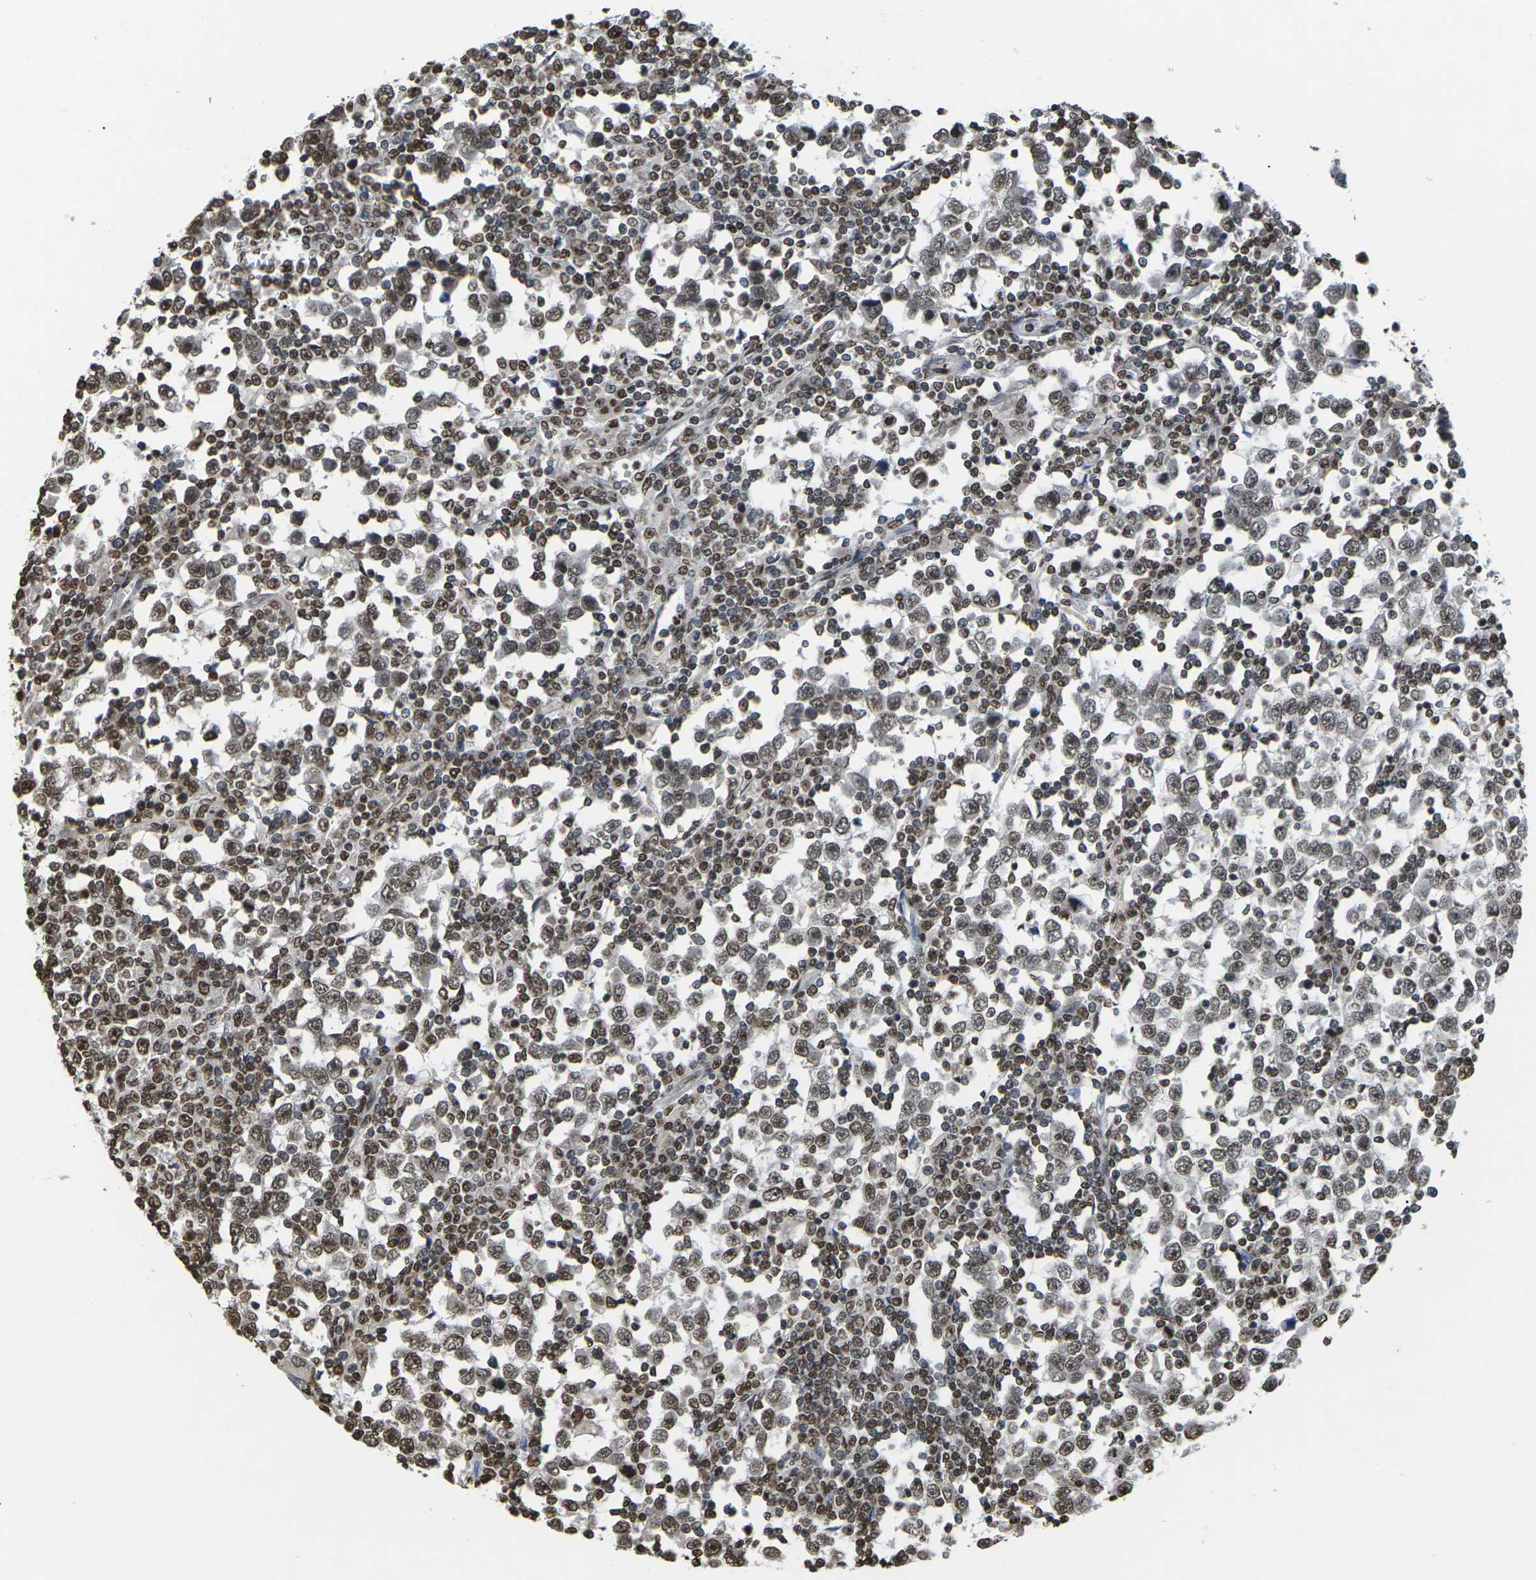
{"staining": {"intensity": "moderate", "quantity": ">75%", "location": "nuclear"}, "tissue": "testis cancer", "cell_type": "Tumor cells", "image_type": "cancer", "snomed": [{"axis": "morphology", "description": "Seminoma, NOS"}, {"axis": "topography", "description": "Testis"}], "caption": "Immunohistochemical staining of human testis cancer (seminoma) reveals medium levels of moderate nuclear expression in about >75% of tumor cells.", "gene": "EMSY", "patient": {"sex": "male", "age": 65}}